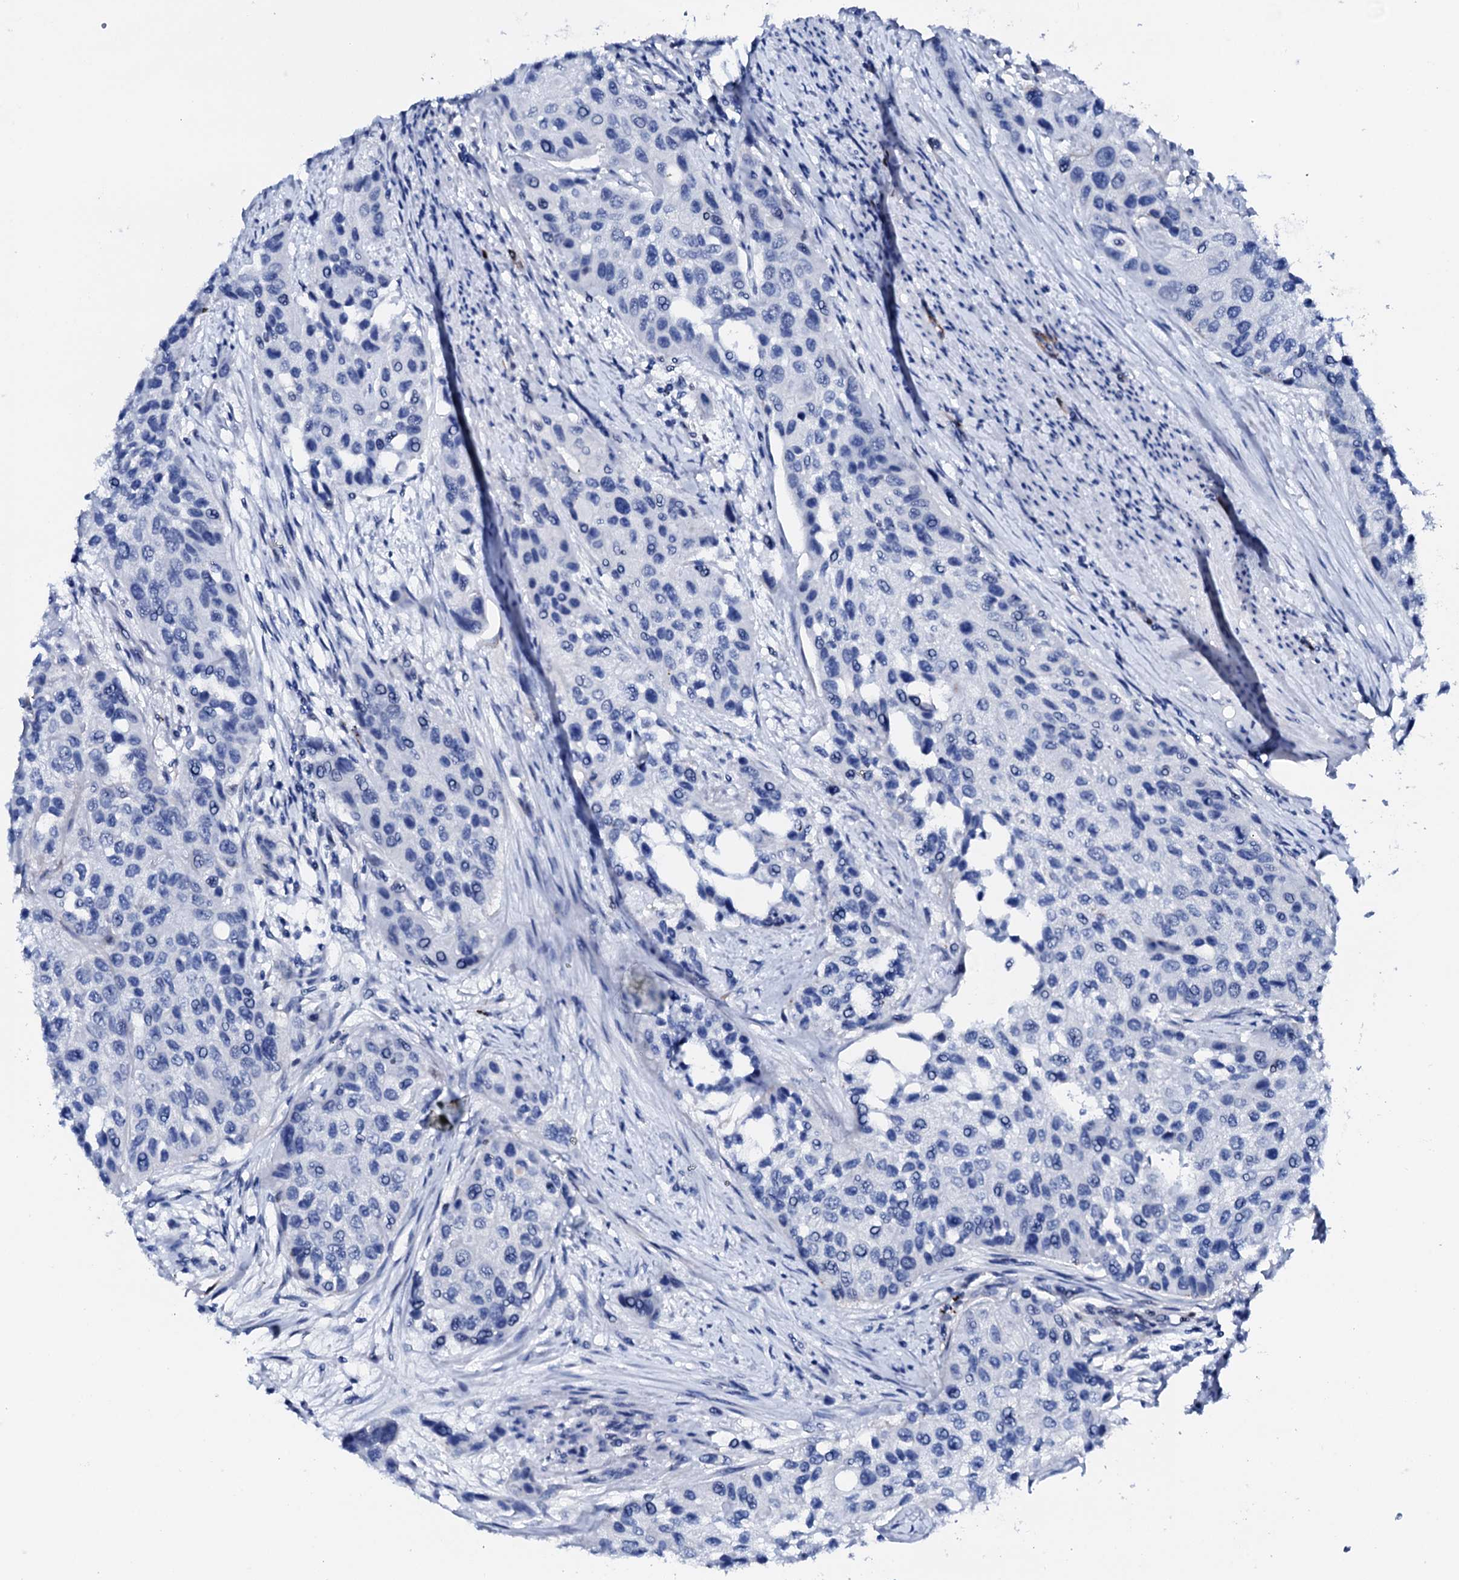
{"staining": {"intensity": "negative", "quantity": "none", "location": "none"}, "tissue": "urothelial cancer", "cell_type": "Tumor cells", "image_type": "cancer", "snomed": [{"axis": "morphology", "description": "Normal tissue, NOS"}, {"axis": "morphology", "description": "Urothelial carcinoma, High grade"}, {"axis": "topography", "description": "Vascular tissue"}, {"axis": "topography", "description": "Urinary bladder"}], "caption": "Micrograph shows no protein expression in tumor cells of urothelial cancer tissue.", "gene": "NRIP2", "patient": {"sex": "female", "age": 56}}